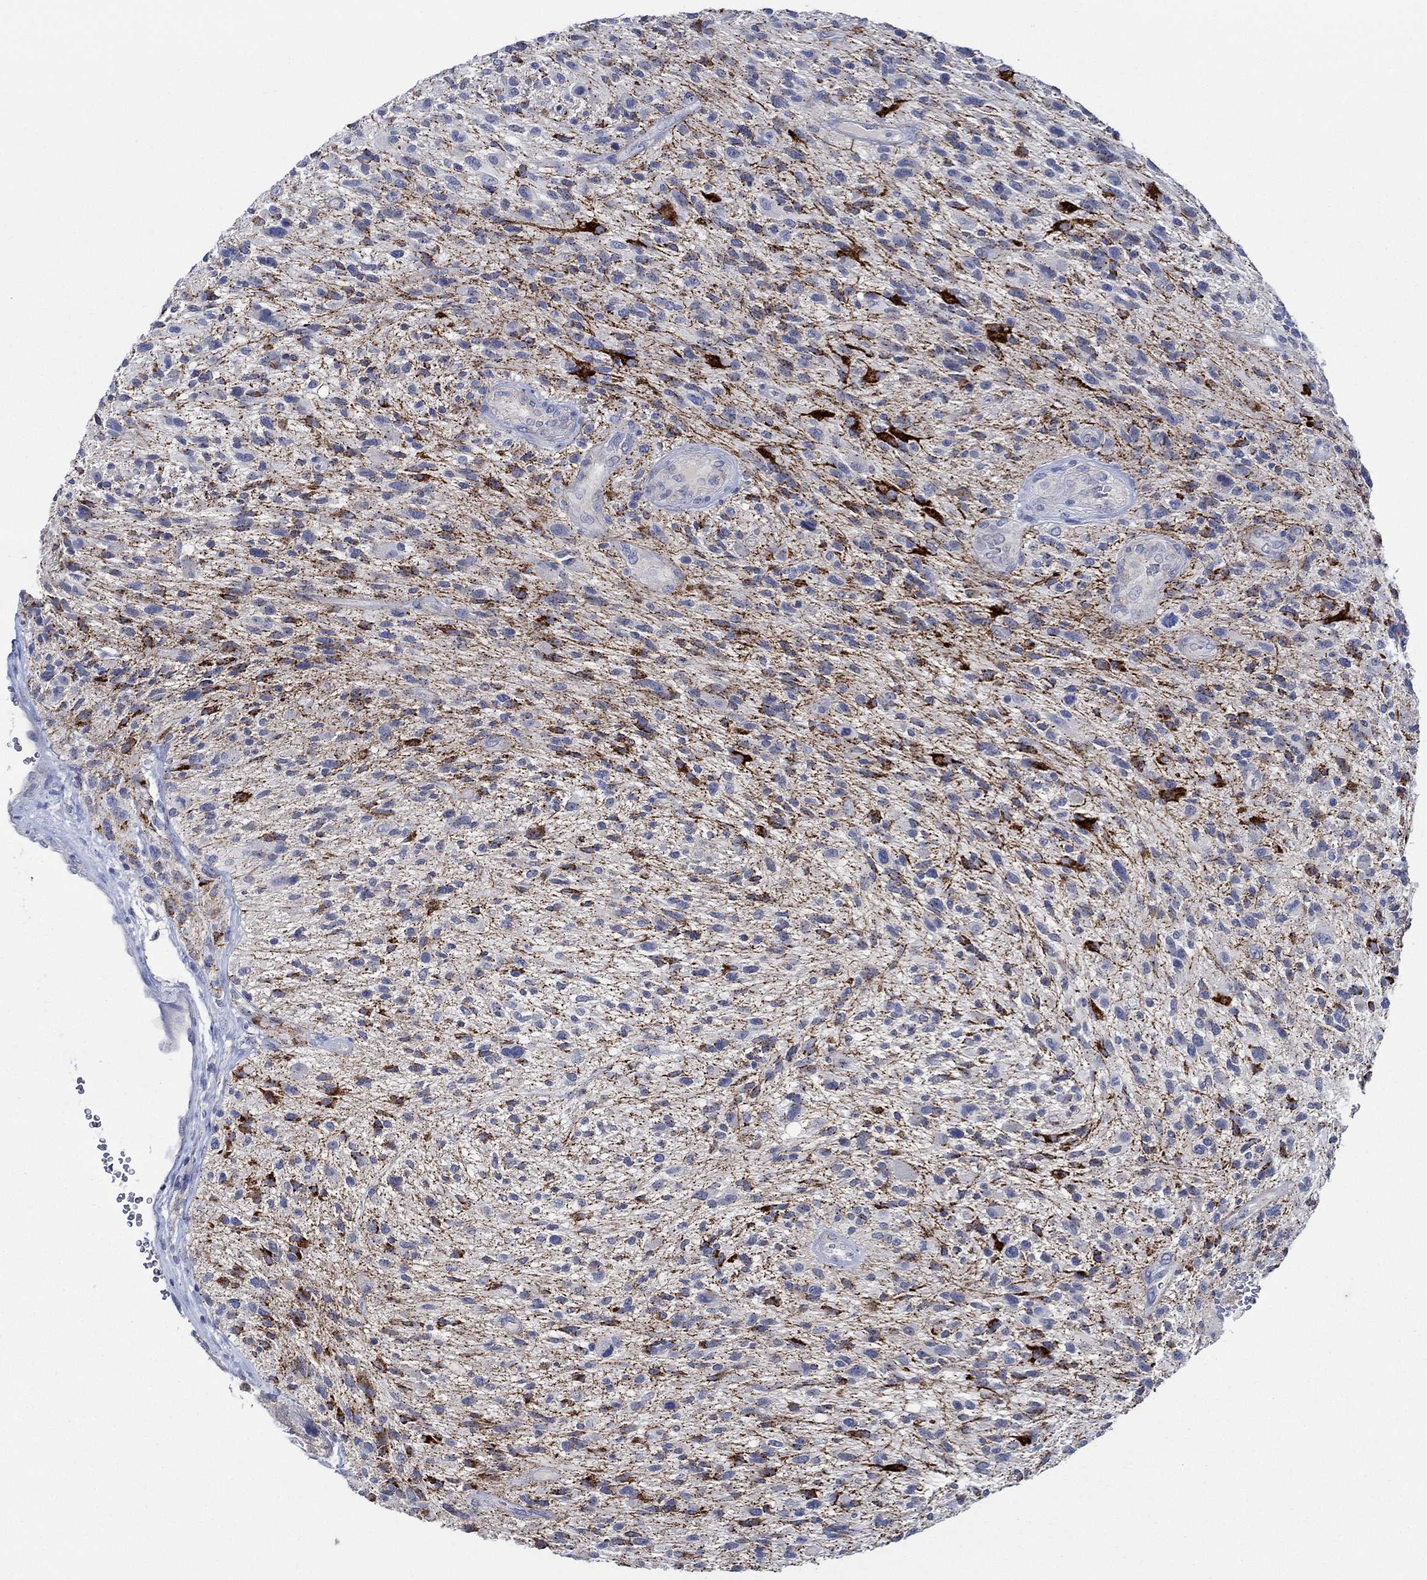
{"staining": {"intensity": "strong", "quantity": "25%-75%", "location": "cytoplasmic/membranous"}, "tissue": "glioma", "cell_type": "Tumor cells", "image_type": "cancer", "snomed": [{"axis": "morphology", "description": "Glioma, malignant, High grade"}, {"axis": "topography", "description": "Brain"}], "caption": "High-grade glioma (malignant) stained with a brown dye displays strong cytoplasmic/membranous positive positivity in approximately 25%-75% of tumor cells.", "gene": "CPM", "patient": {"sex": "male", "age": 47}}